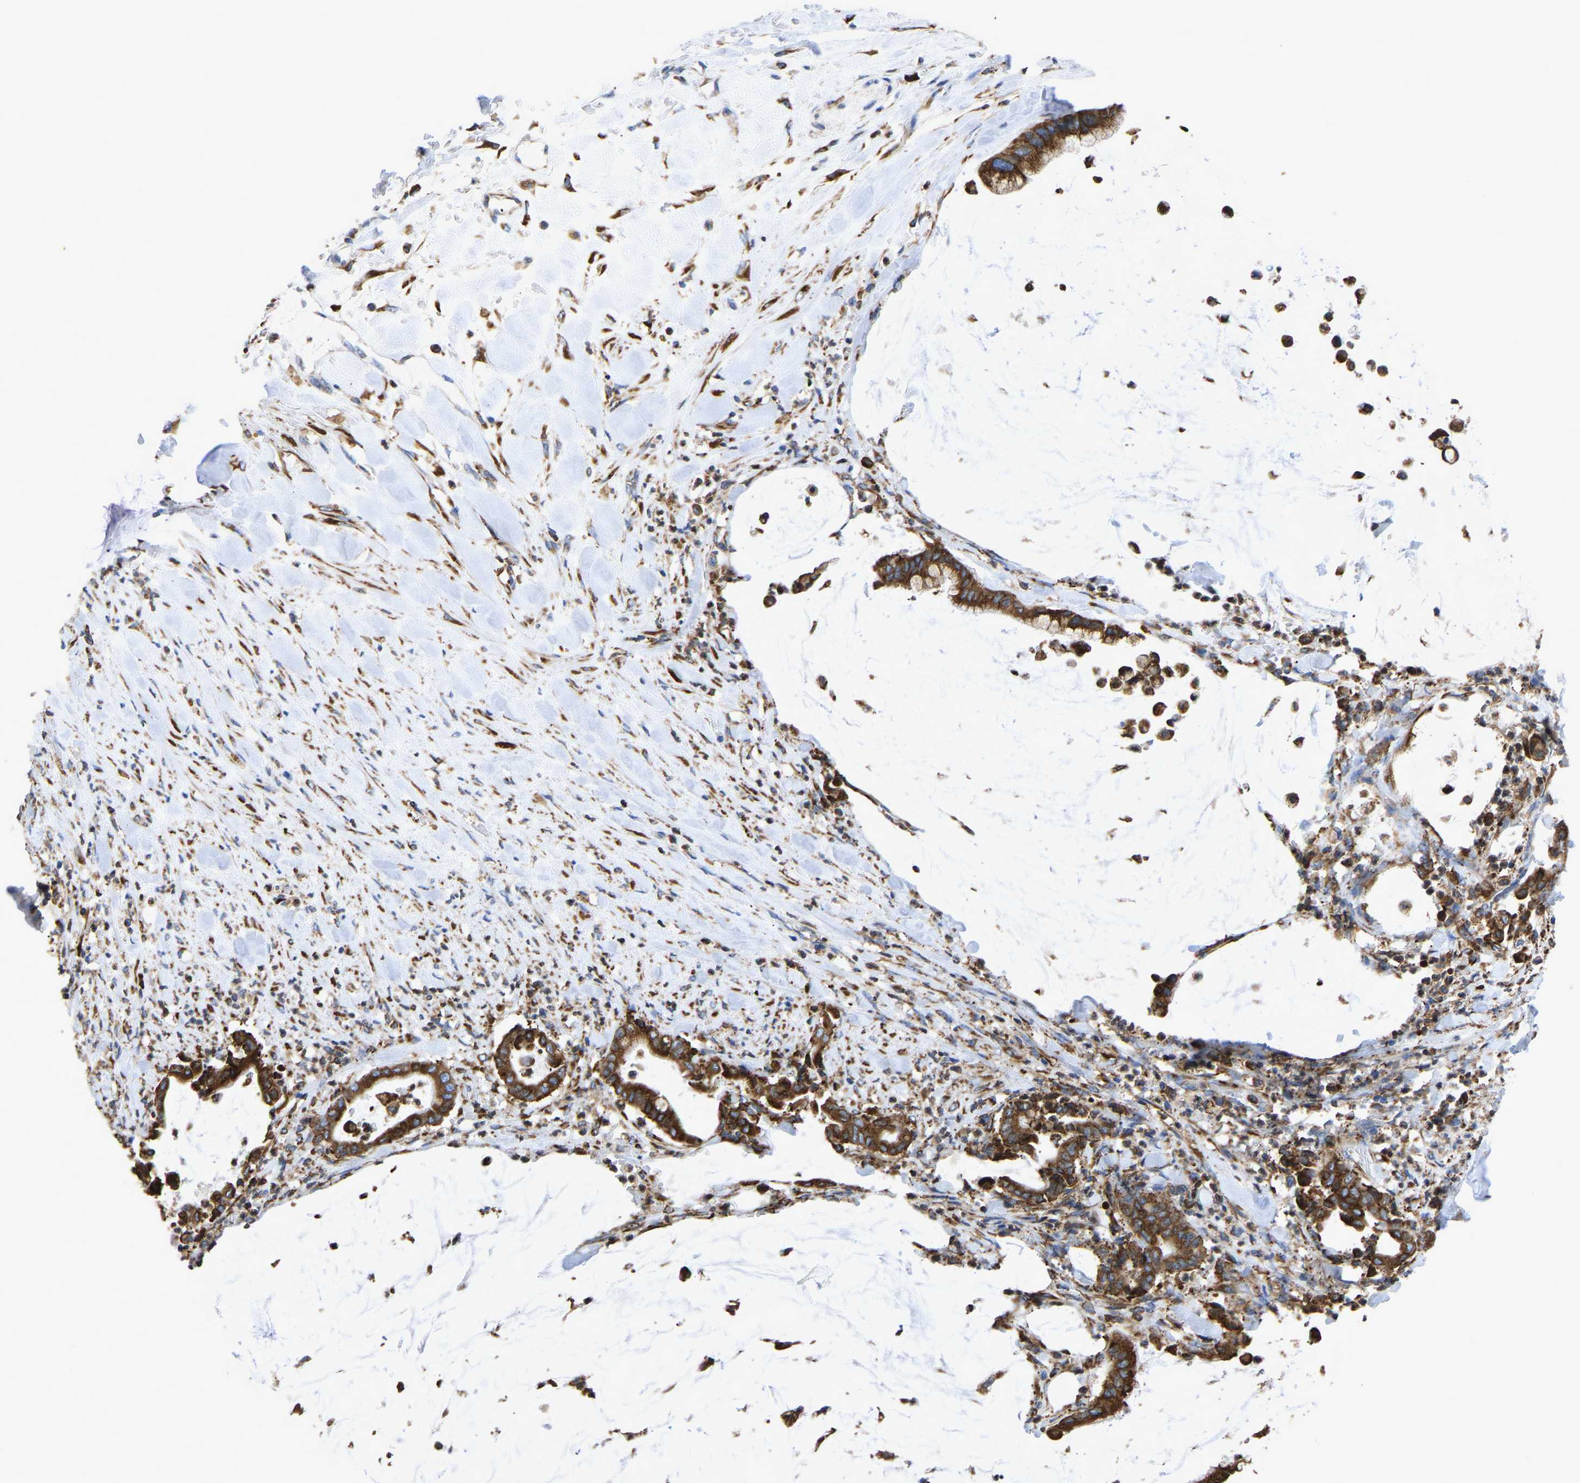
{"staining": {"intensity": "strong", "quantity": ">75%", "location": "cytoplasmic/membranous"}, "tissue": "pancreatic cancer", "cell_type": "Tumor cells", "image_type": "cancer", "snomed": [{"axis": "morphology", "description": "Adenocarcinoma, NOS"}, {"axis": "topography", "description": "Pancreas"}], "caption": "DAB immunohistochemical staining of human pancreatic cancer exhibits strong cytoplasmic/membranous protein staining in approximately >75% of tumor cells.", "gene": "P4HB", "patient": {"sex": "male", "age": 41}}